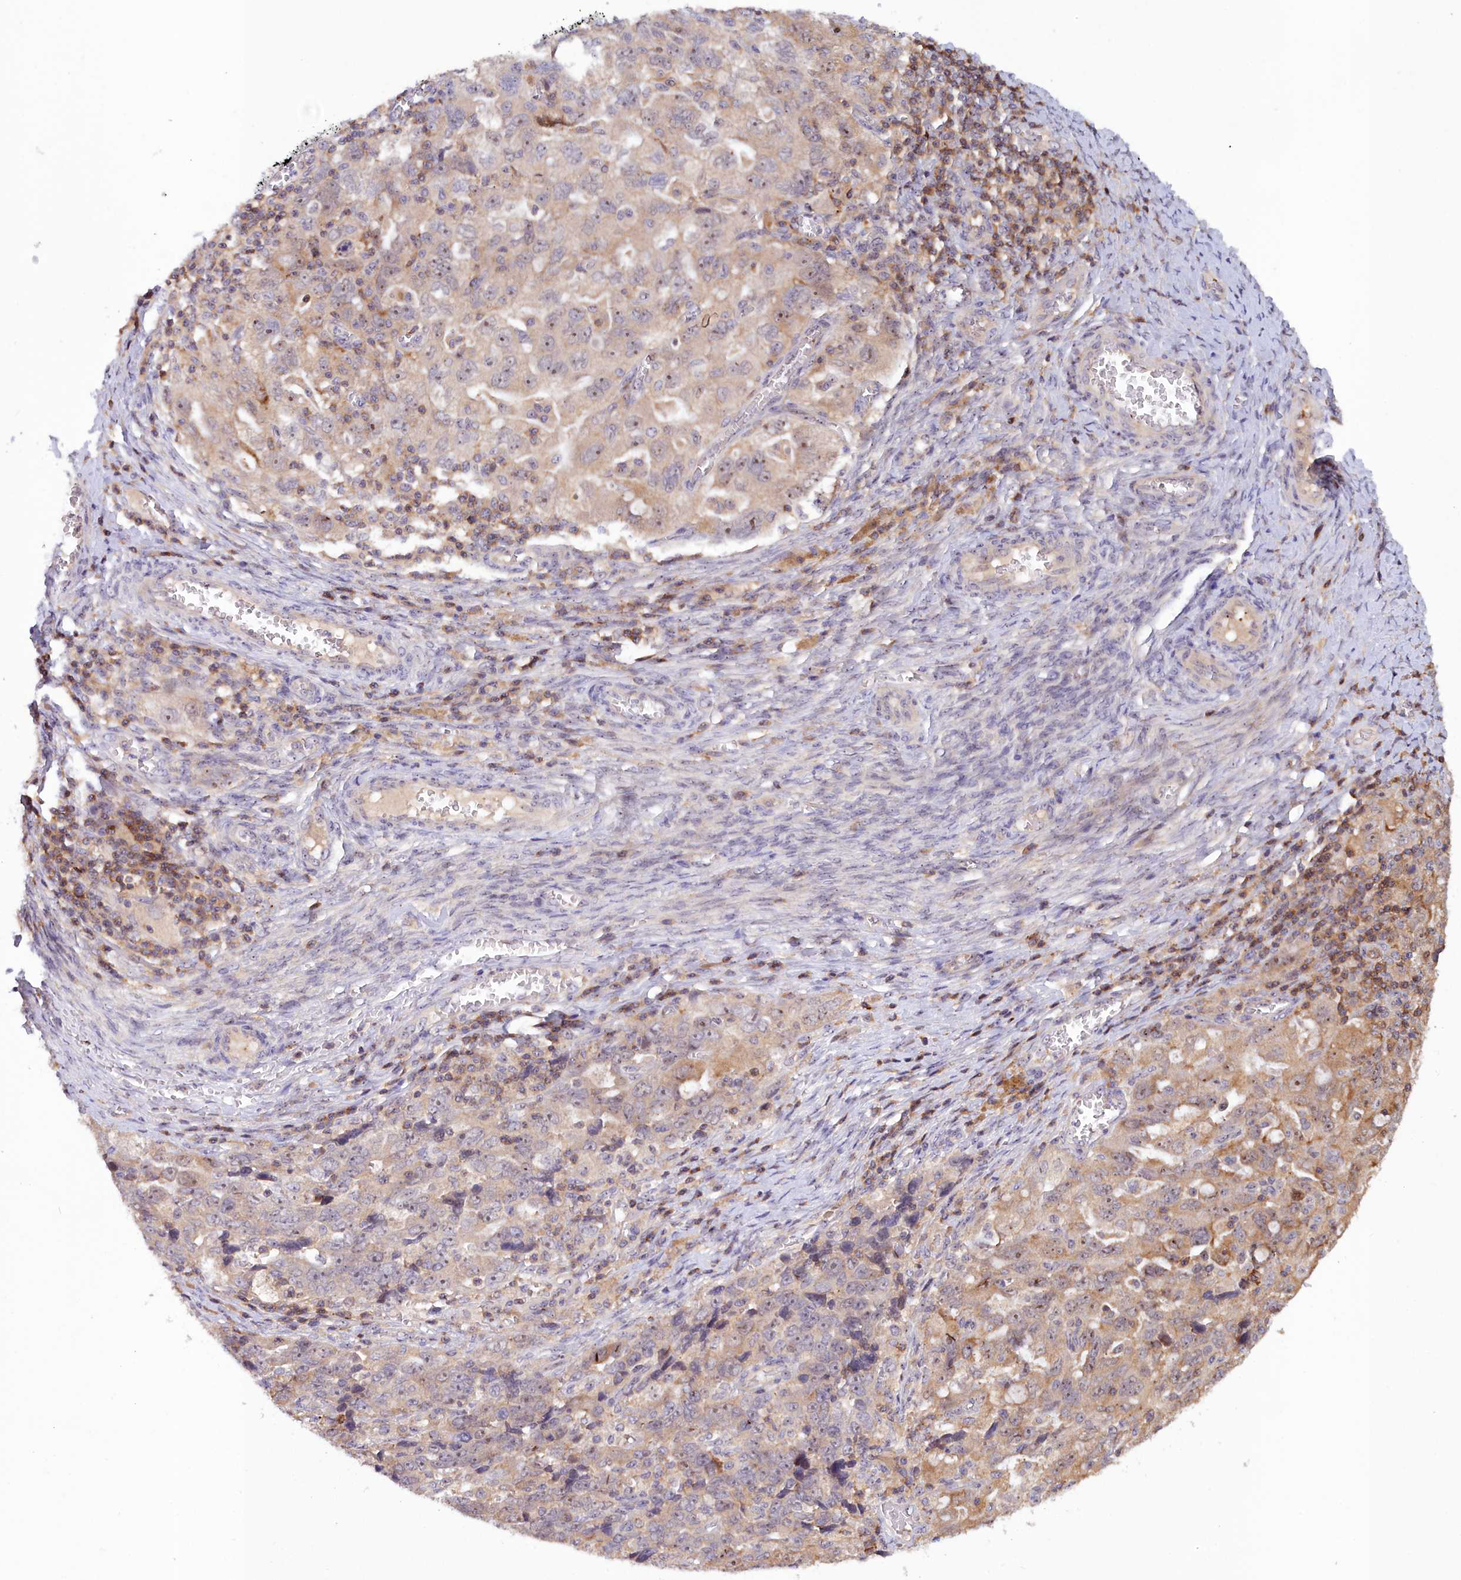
{"staining": {"intensity": "weak", "quantity": "<25%", "location": "cytoplasmic/membranous,nuclear"}, "tissue": "ovarian cancer", "cell_type": "Tumor cells", "image_type": "cancer", "snomed": [{"axis": "morphology", "description": "Carcinoma, NOS"}, {"axis": "morphology", "description": "Cystadenocarcinoma, serous, NOS"}, {"axis": "topography", "description": "Ovary"}], "caption": "The IHC photomicrograph has no significant positivity in tumor cells of ovarian carcinoma tissue. The staining was performed using DAB (3,3'-diaminobenzidine) to visualize the protein expression in brown, while the nuclei were stained in blue with hematoxylin (Magnification: 20x).", "gene": "NEURL4", "patient": {"sex": "female", "age": 69}}